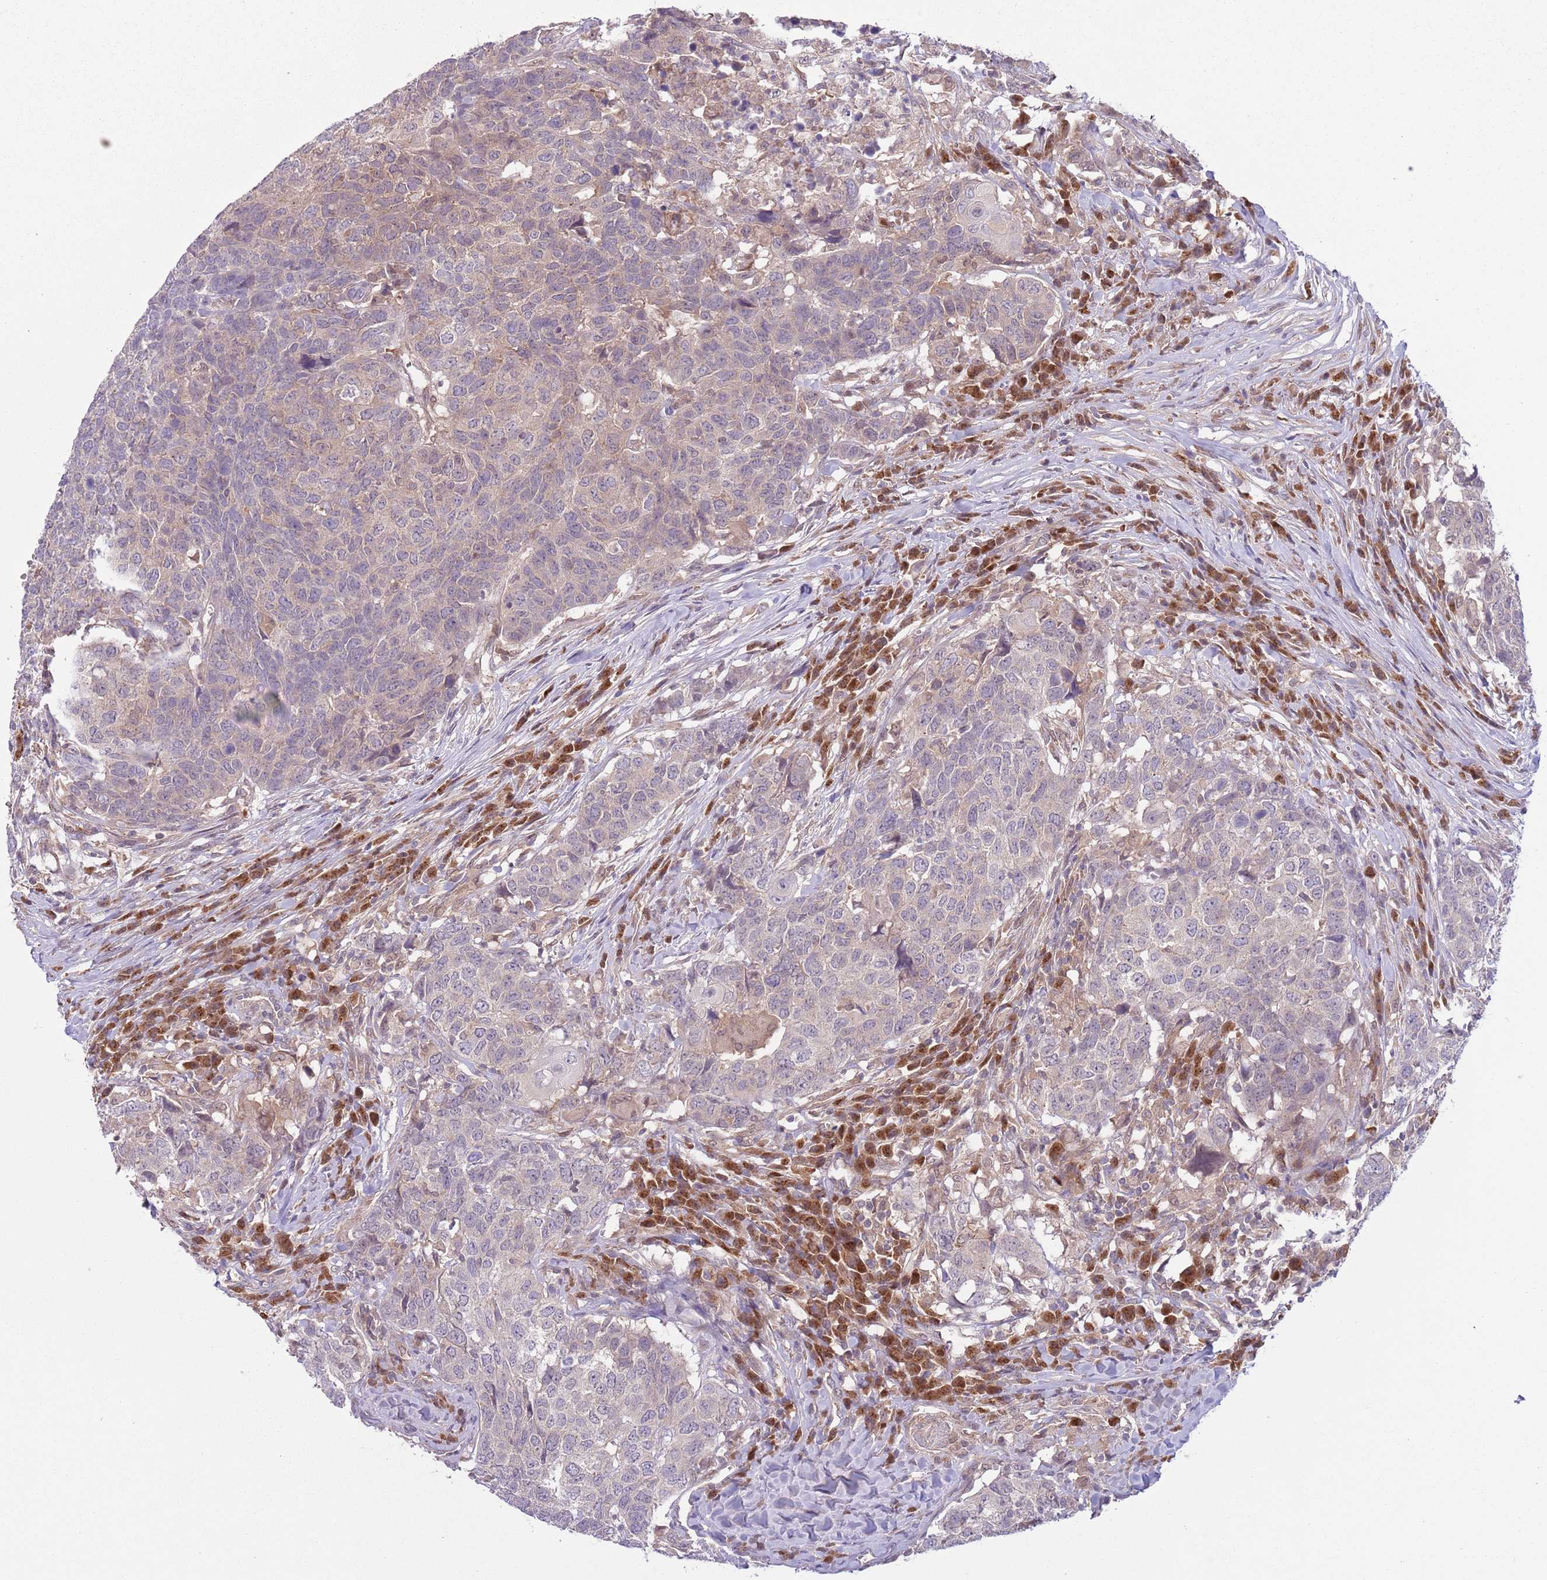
{"staining": {"intensity": "weak", "quantity": "<25%", "location": "cytoplasmic/membranous"}, "tissue": "head and neck cancer", "cell_type": "Tumor cells", "image_type": "cancer", "snomed": [{"axis": "morphology", "description": "Normal tissue, NOS"}, {"axis": "morphology", "description": "Squamous cell carcinoma, NOS"}, {"axis": "topography", "description": "Skeletal muscle"}, {"axis": "topography", "description": "Vascular tissue"}, {"axis": "topography", "description": "Peripheral nerve tissue"}, {"axis": "topography", "description": "Head-Neck"}], "caption": "Tumor cells show no significant protein staining in head and neck cancer. (Stains: DAB immunohistochemistry (IHC) with hematoxylin counter stain, Microscopy: brightfield microscopy at high magnification).", "gene": "COPE", "patient": {"sex": "male", "age": 66}}